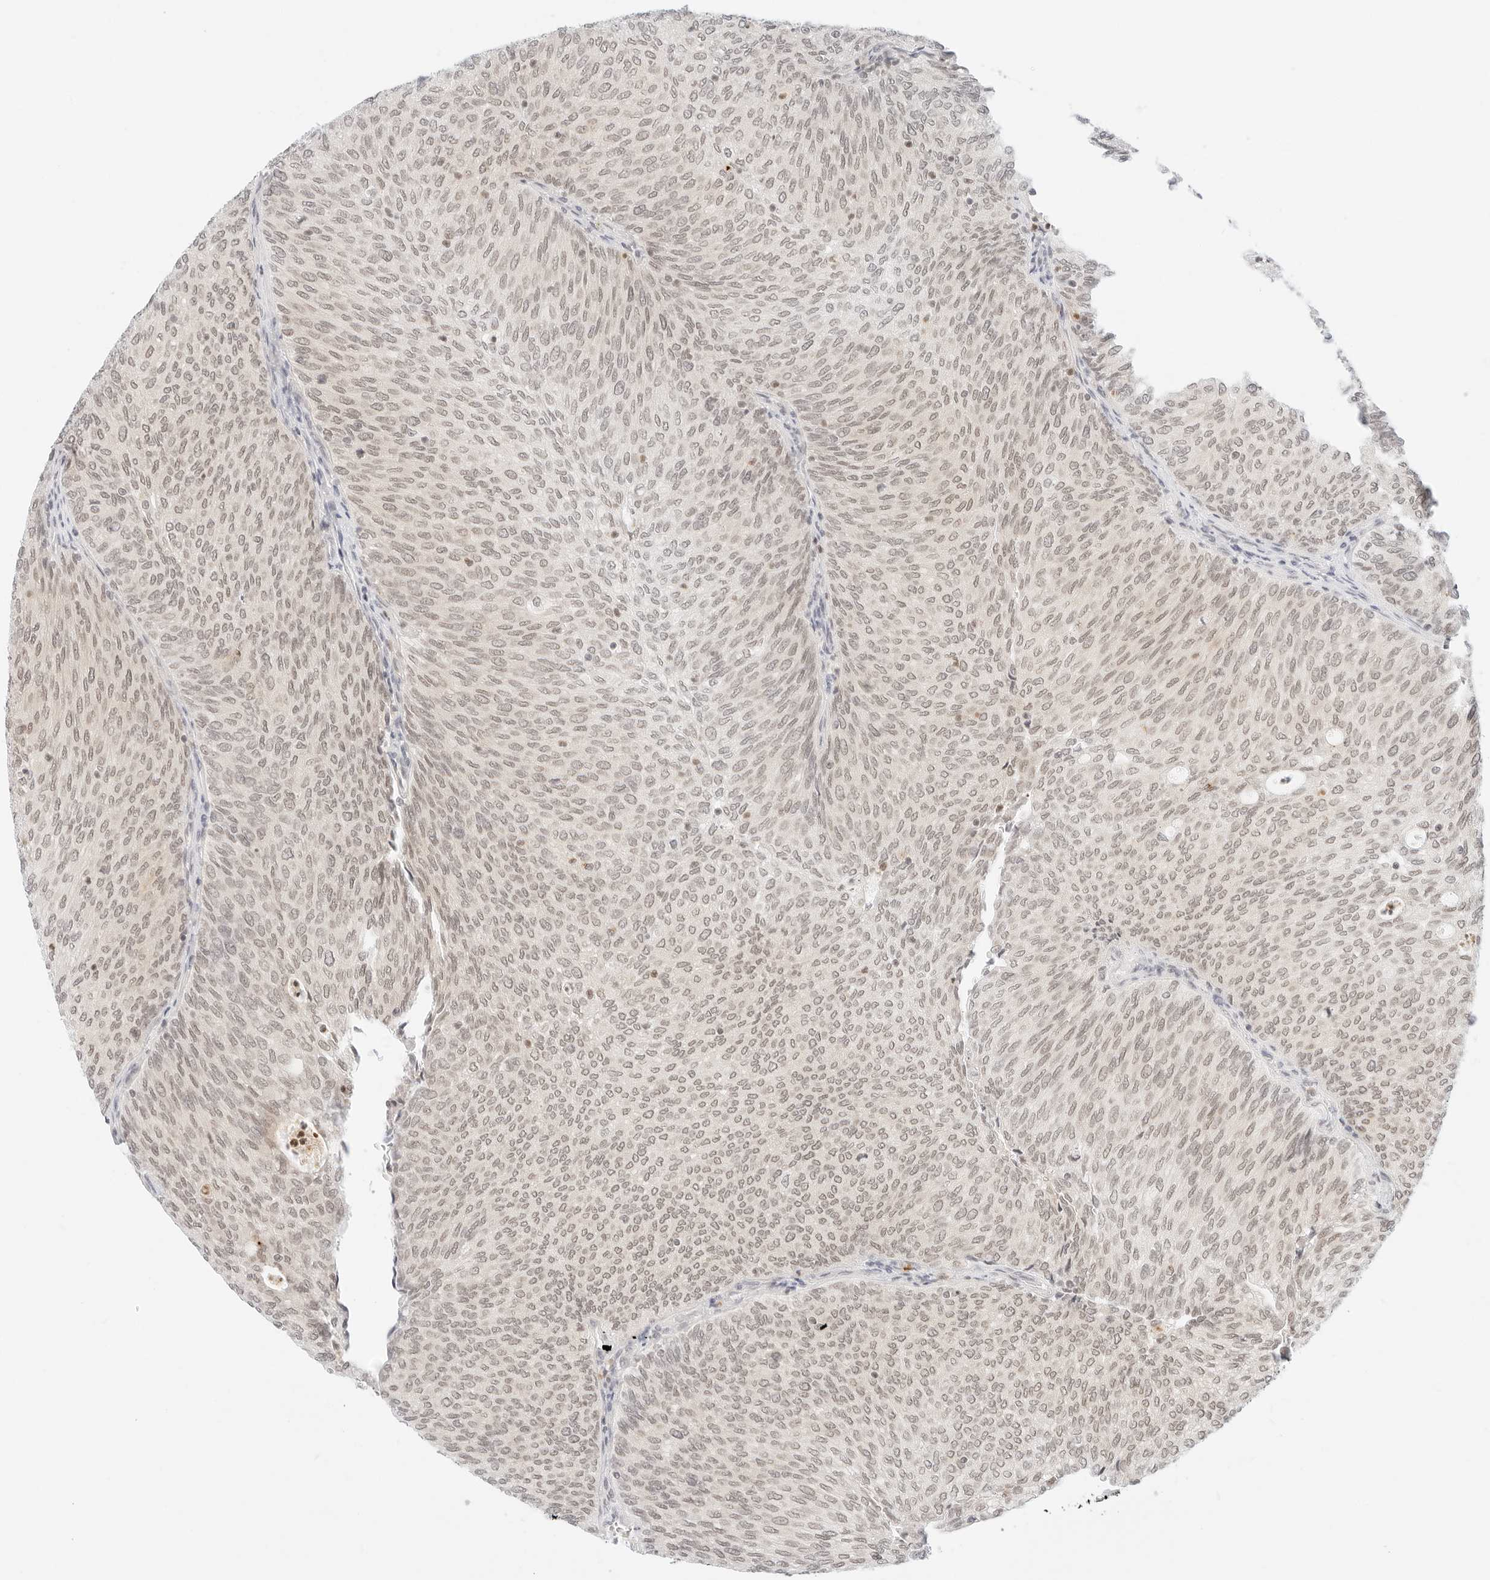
{"staining": {"intensity": "weak", "quantity": "25%-75%", "location": "cytoplasmic/membranous,nuclear"}, "tissue": "urothelial cancer", "cell_type": "Tumor cells", "image_type": "cancer", "snomed": [{"axis": "morphology", "description": "Urothelial carcinoma, Low grade"}, {"axis": "topography", "description": "Urinary bladder"}], "caption": "Immunohistochemistry (IHC) micrograph of neoplastic tissue: urothelial cancer stained using immunohistochemistry demonstrates low levels of weak protein expression localized specifically in the cytoplasmic/membranous and nuclear of tumor cells, appearing as a cytoplasmic/membranous and nuclear brown color.", "gene": "POLR3C", "patient": {"sex": "female", "age": 79}}